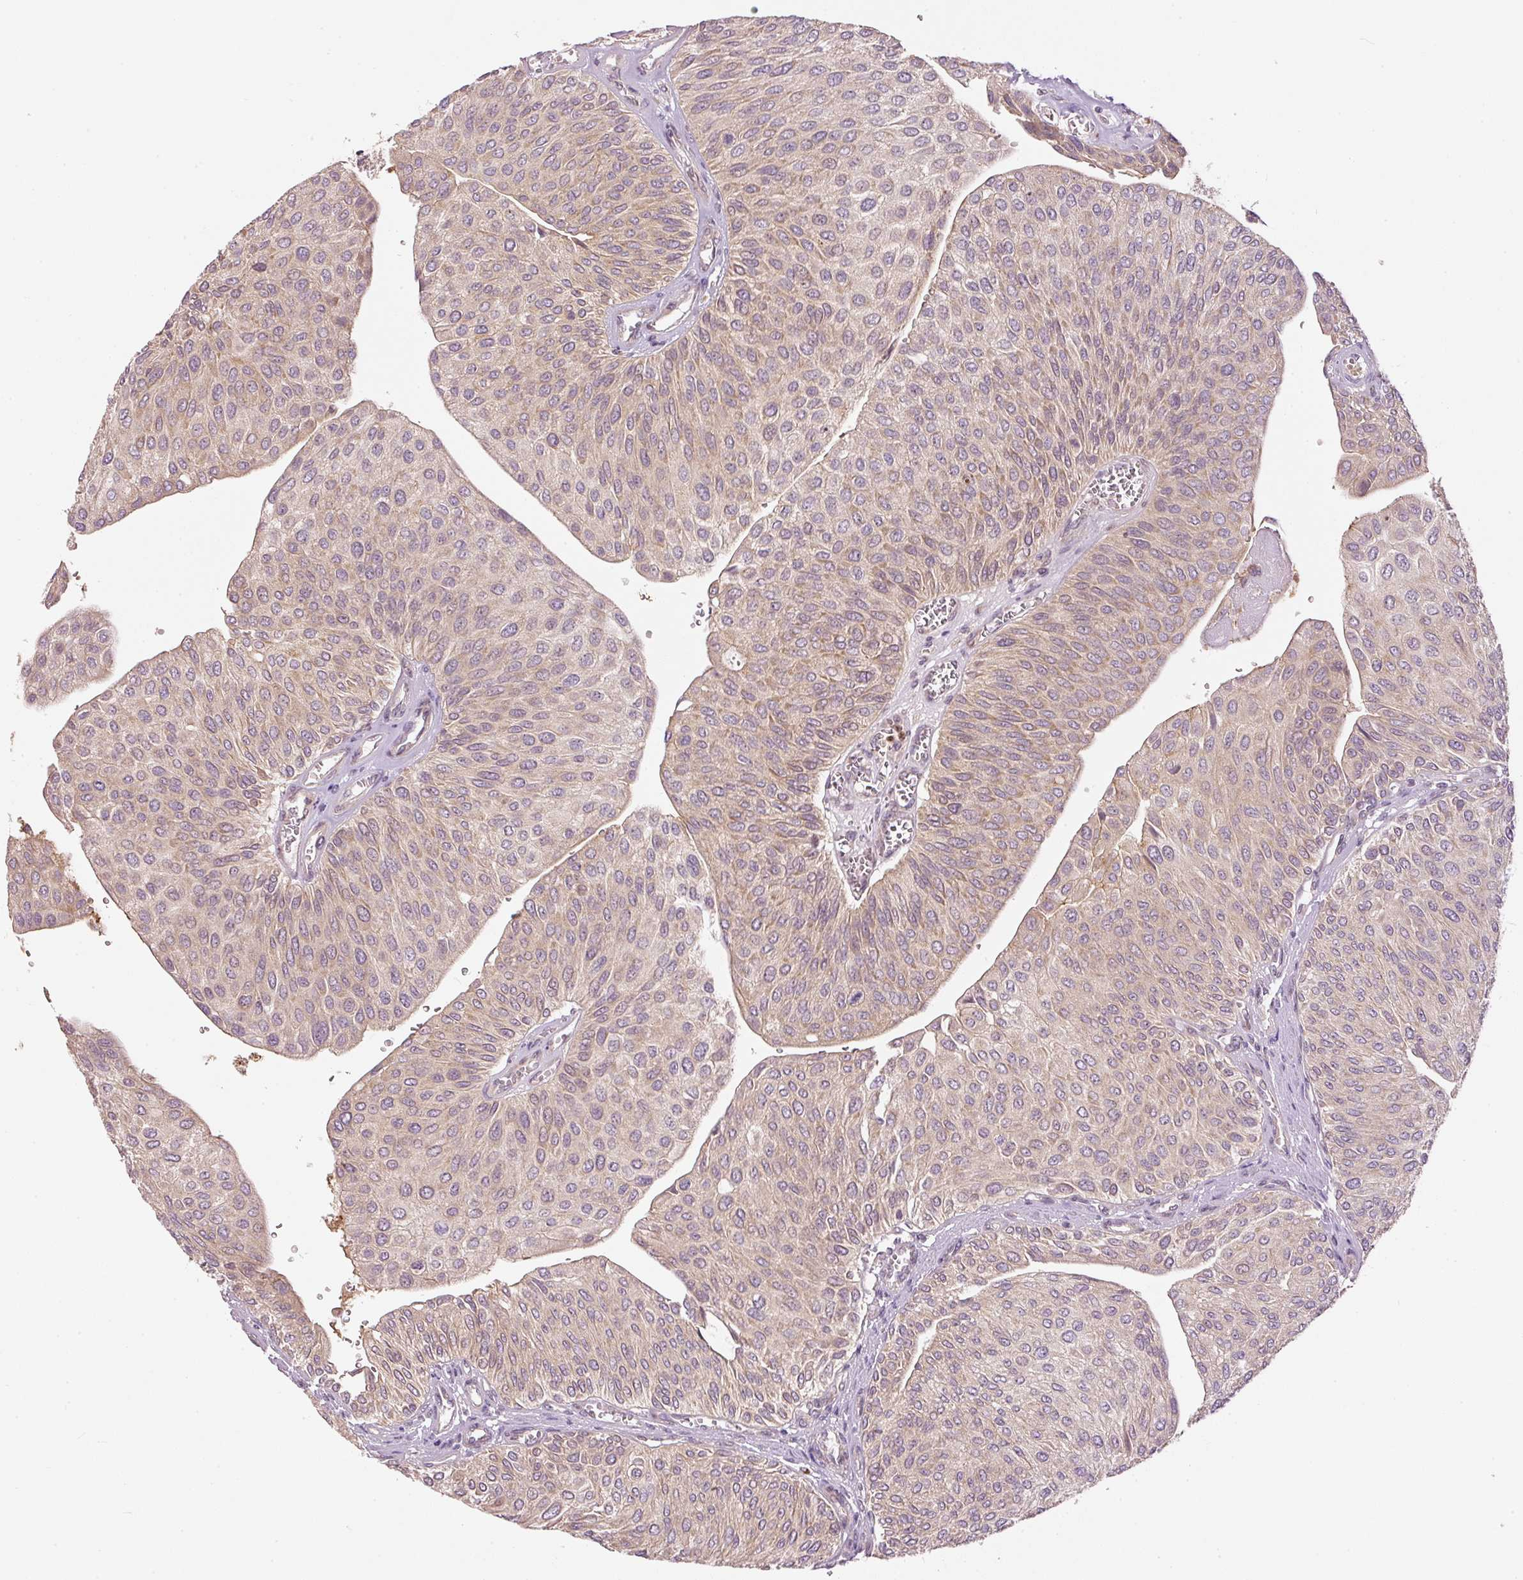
{"staining": {"intensity": "moderate", "quantity": ">75%", "location": "cytoplasmic/membranous"}, "tissue": "urothelial cancer", "cell_type": "Tumor cells", "image_type": "cancer", "snomed": [{"axis": "morphology", "description": "Urothelial carcinoma, NOS"}, {"axis": "topography", "description": "Urinary bladder"}], "caption": "This histopathology image demonstrates transitional cell carcinoma stained with IHC to label a protein in brown. The cytoplasmic/membranous of tumor cells show moderate positivity for the protein. Nuclei are counter-stained blue.", "gene": "MTHFD1L", "patient": {"sex": "male", "age": 67}}